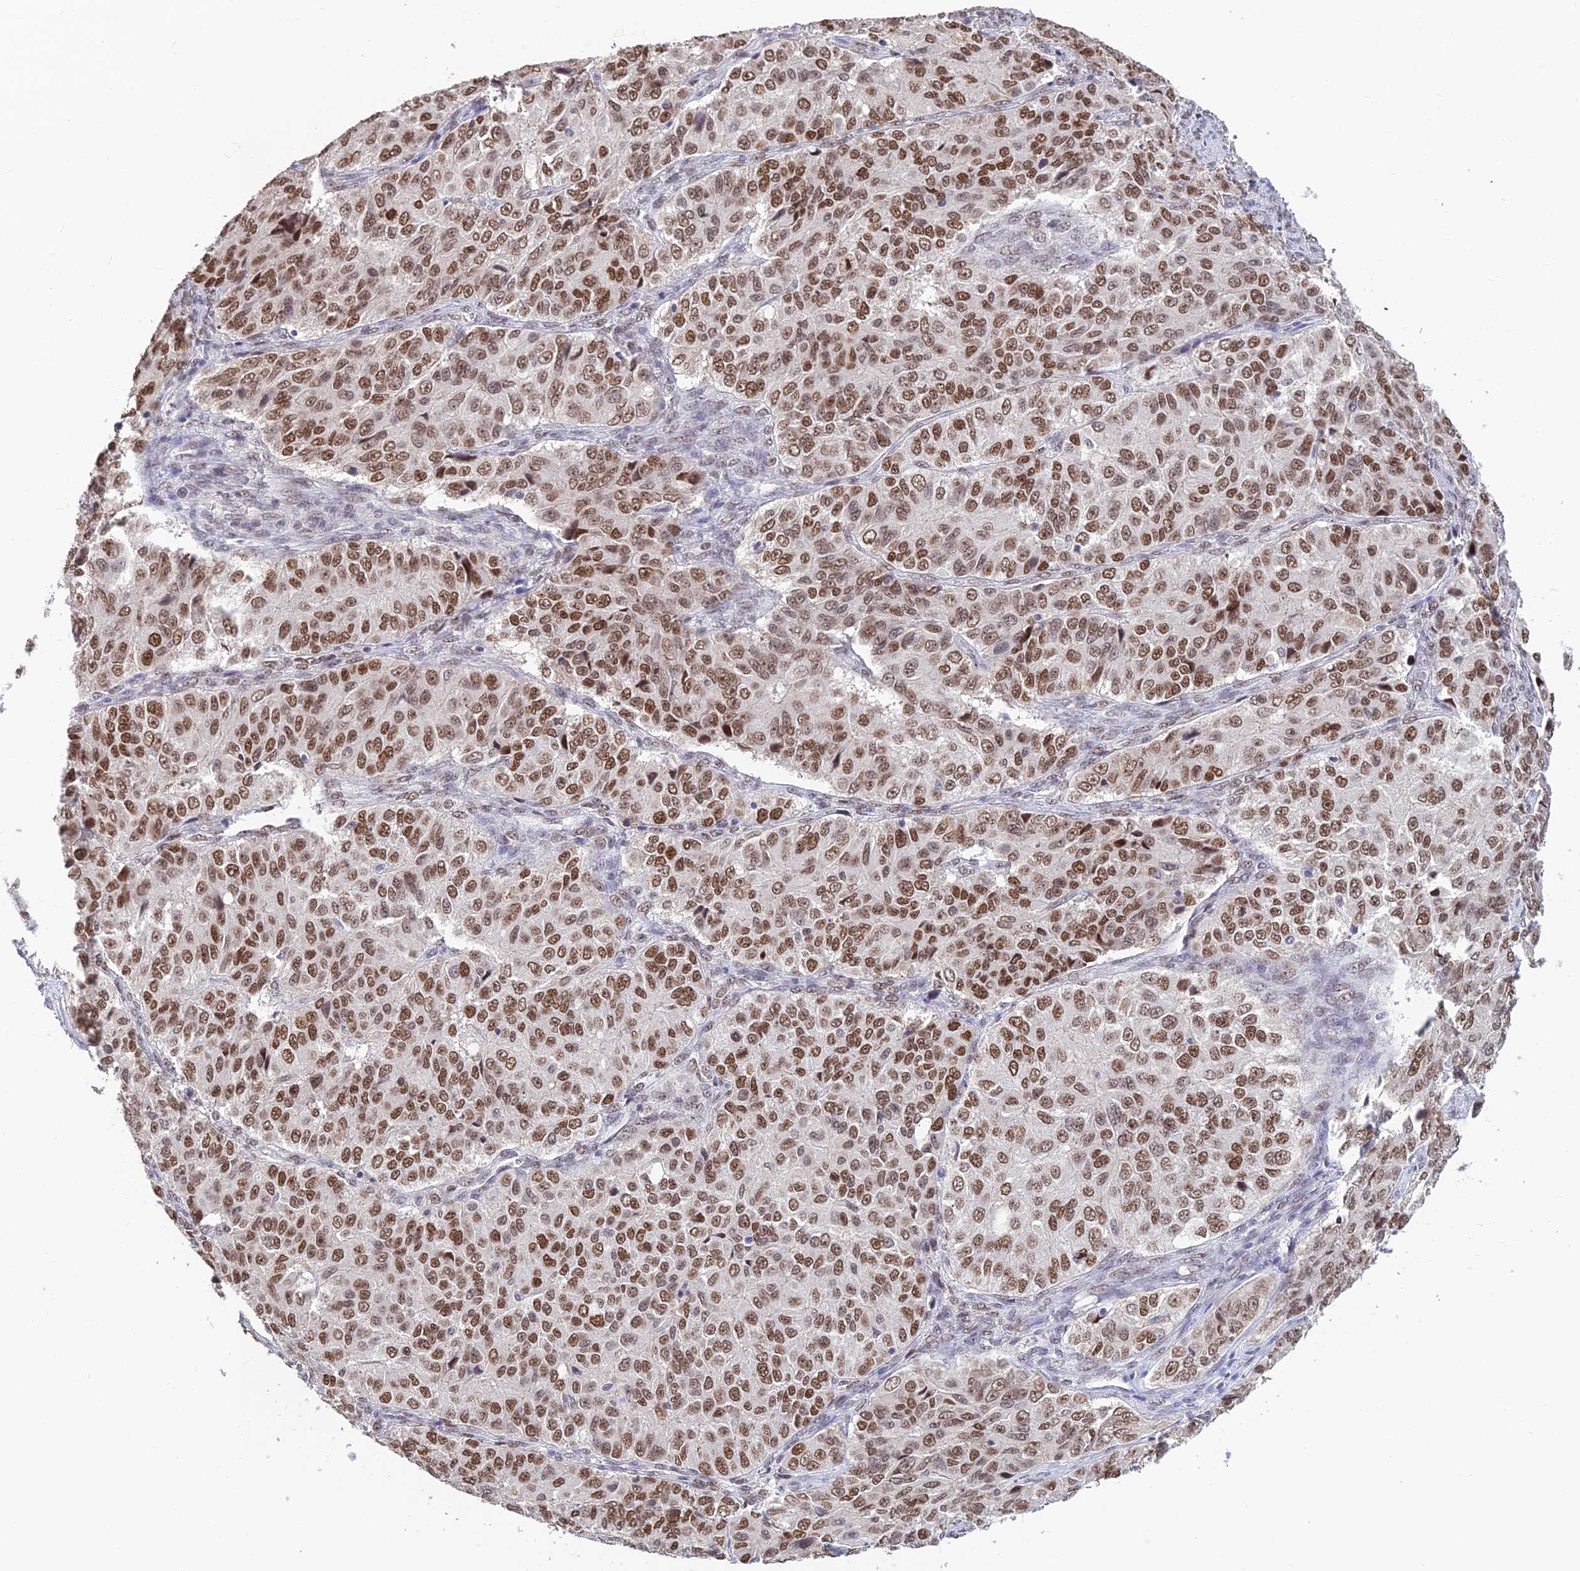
{"staining": {"intensity": "strong", "quantity": ">75%", "location": "nuclear"}, "tissue": "ovarian cancer", "cell_type": "Tumor cells", "image_type": "cancer", "snomed": [{"axis": "morphology", "description": "Carcinoma, endometroid"}, {"axis": "topography", "description": "Ovary"}], "caption": "Ovarian endometroid carcinoma tissue shows strong nuclear expression in about >75% of tumor cells", "gene": "POLR1G", "patient": {"sex": "female", "age": 51}}